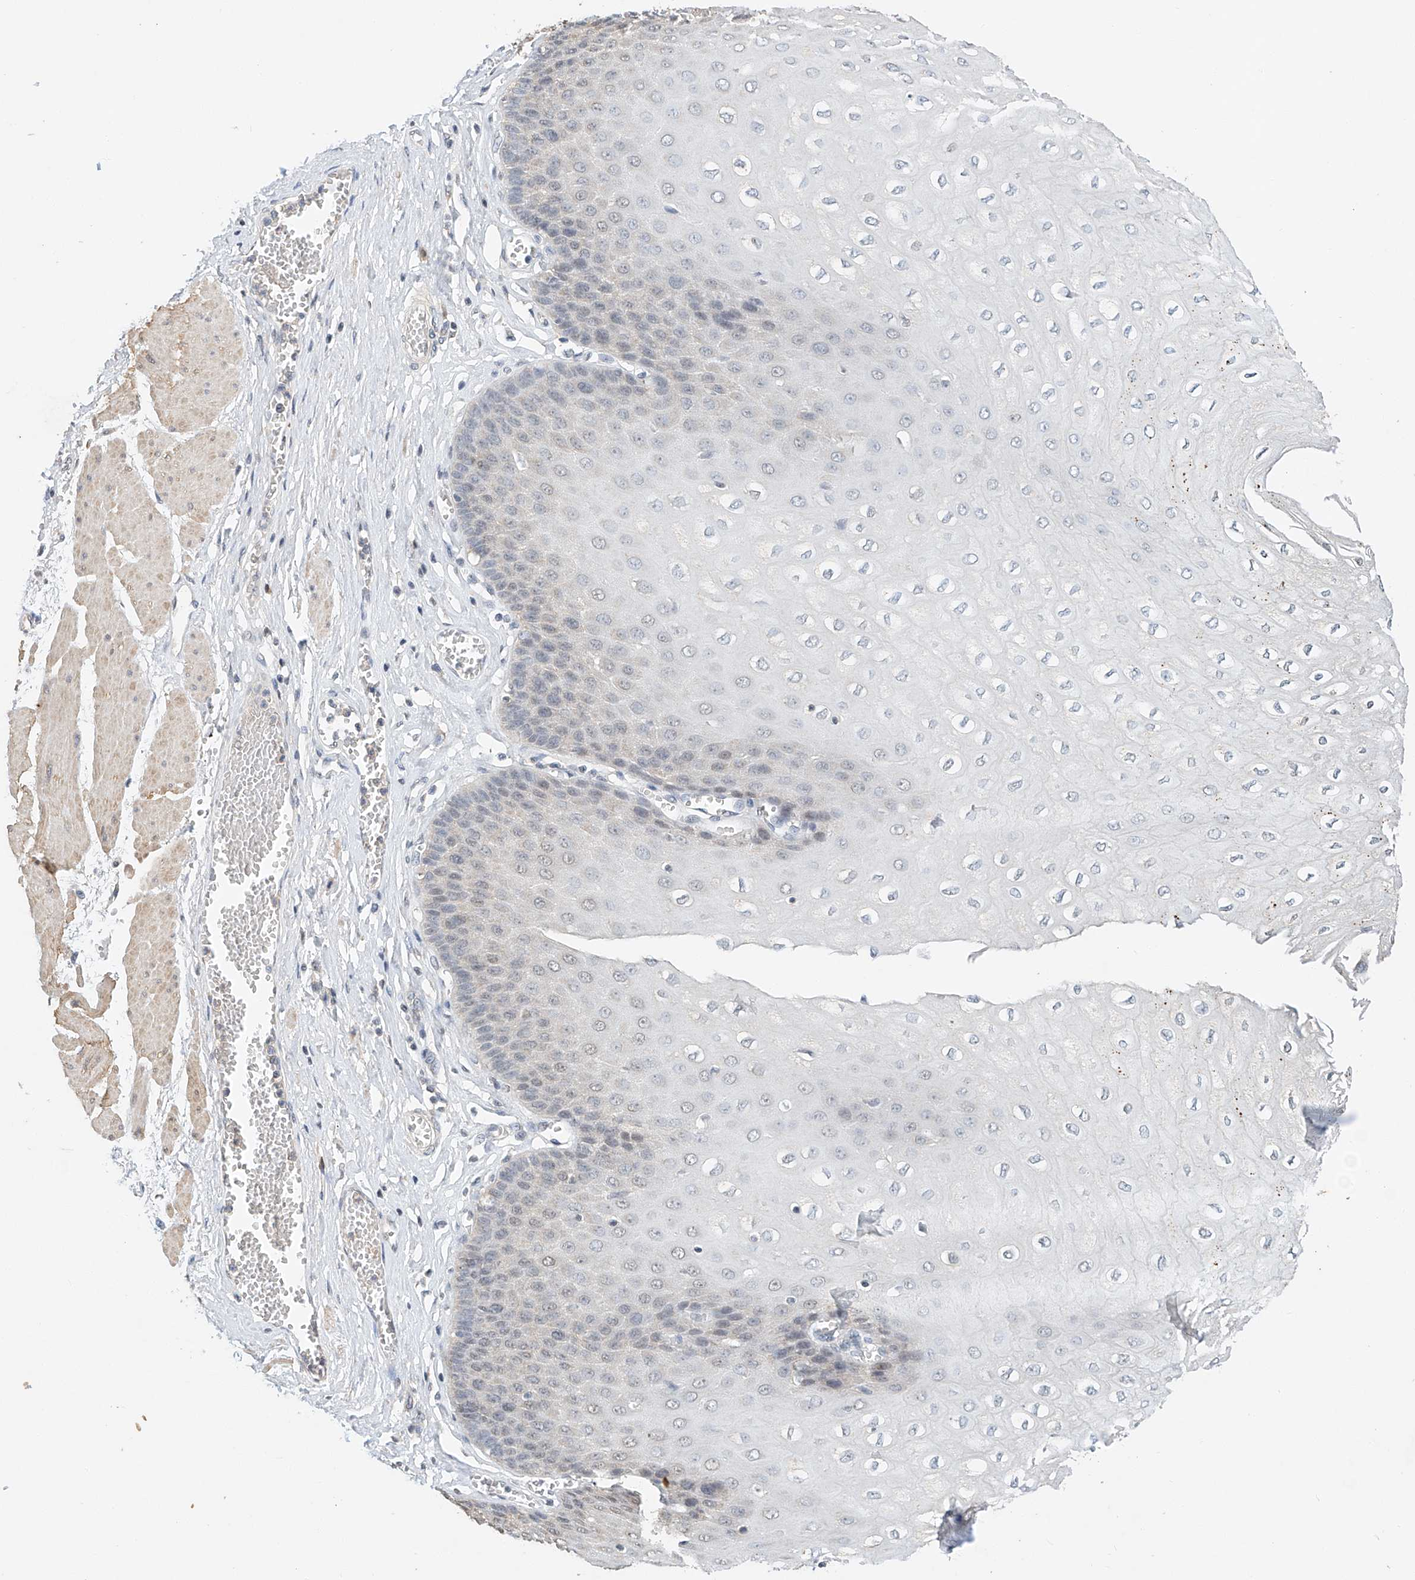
{"staining": {"intensity": "weak", "quantity": "<25%", "location": "cytoplasmic/membranous"}, "tissue": "esophagus", "cell_type": "Squamous epithelial cells", "image_type": "normal", "snomed": [{"axis": "morphology", "description": "Normal tissue, NOS"}, {"axis": "topography", "description": "Esophagus"}], "caption": "The photomicrograph shows no significant positivity in squamous epithelial cells of esophagus.", "gene": "CTDP1", "patient": {"sex": "male", "age": 60}}